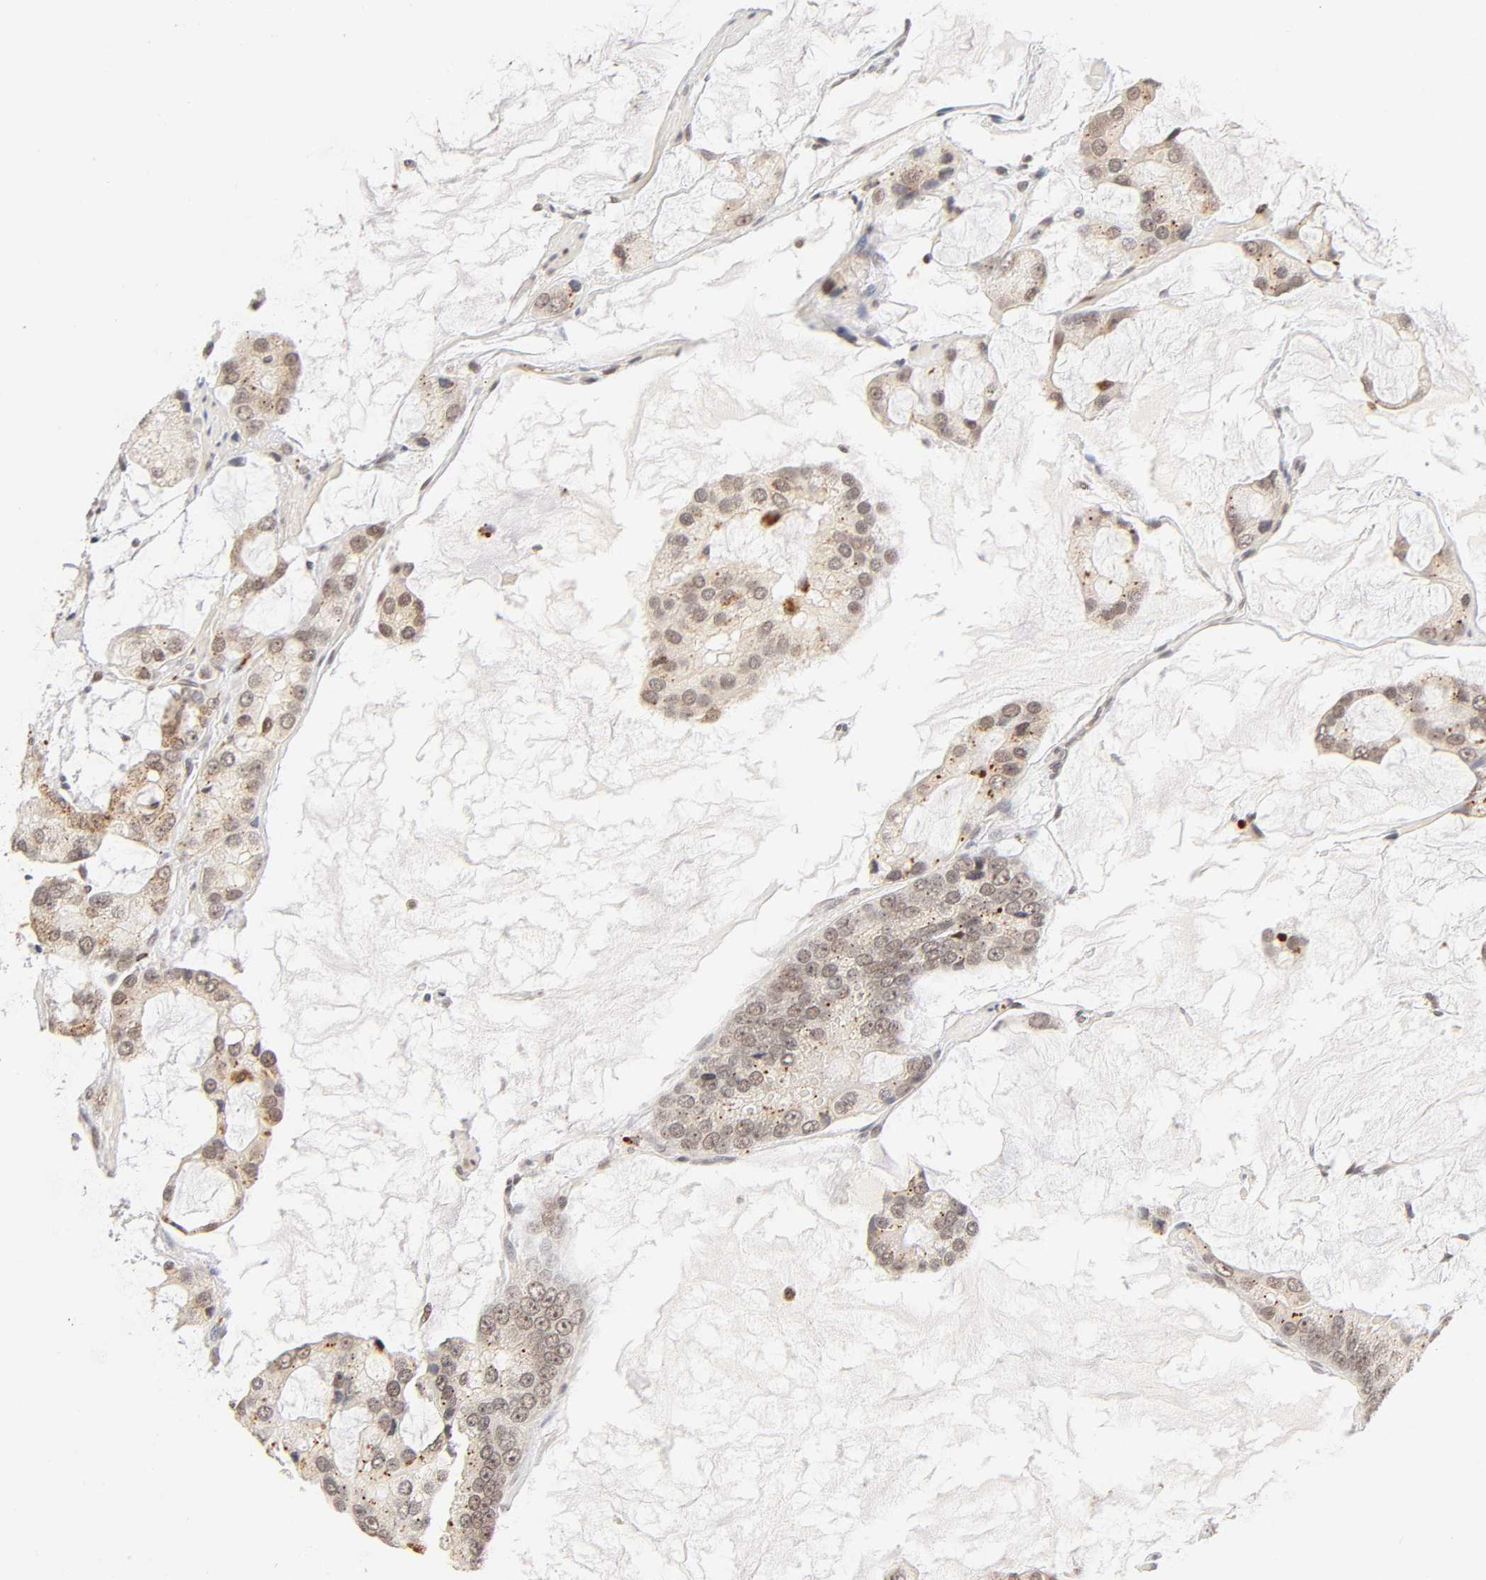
{"staining": {"intensity": "weak", "quantity": "25%-75%", "location": "cytoplasmic/membranous,nuclear"}, "tissue": "prostate cancer", "cell_type": "Tumor cells", "image_type": "cancer", "snomed": [{"axis": "morphology", "description": "Adenocarcinoma, High grade"}, {"axis": "topography", "description": "Prostate"}], "caption": "Immunohistochemical staining of prostate adenocarcinoma (high-grade) demonstrates low levels of weak cytoplasmic/membranous and nuclear staining in about 25%-75% of tumor cells. (brown staining indicates protein expression, while blue staining denotes nuclei).", "gene": "TAF10", "patient": {"sex": "male", "age": 67}}